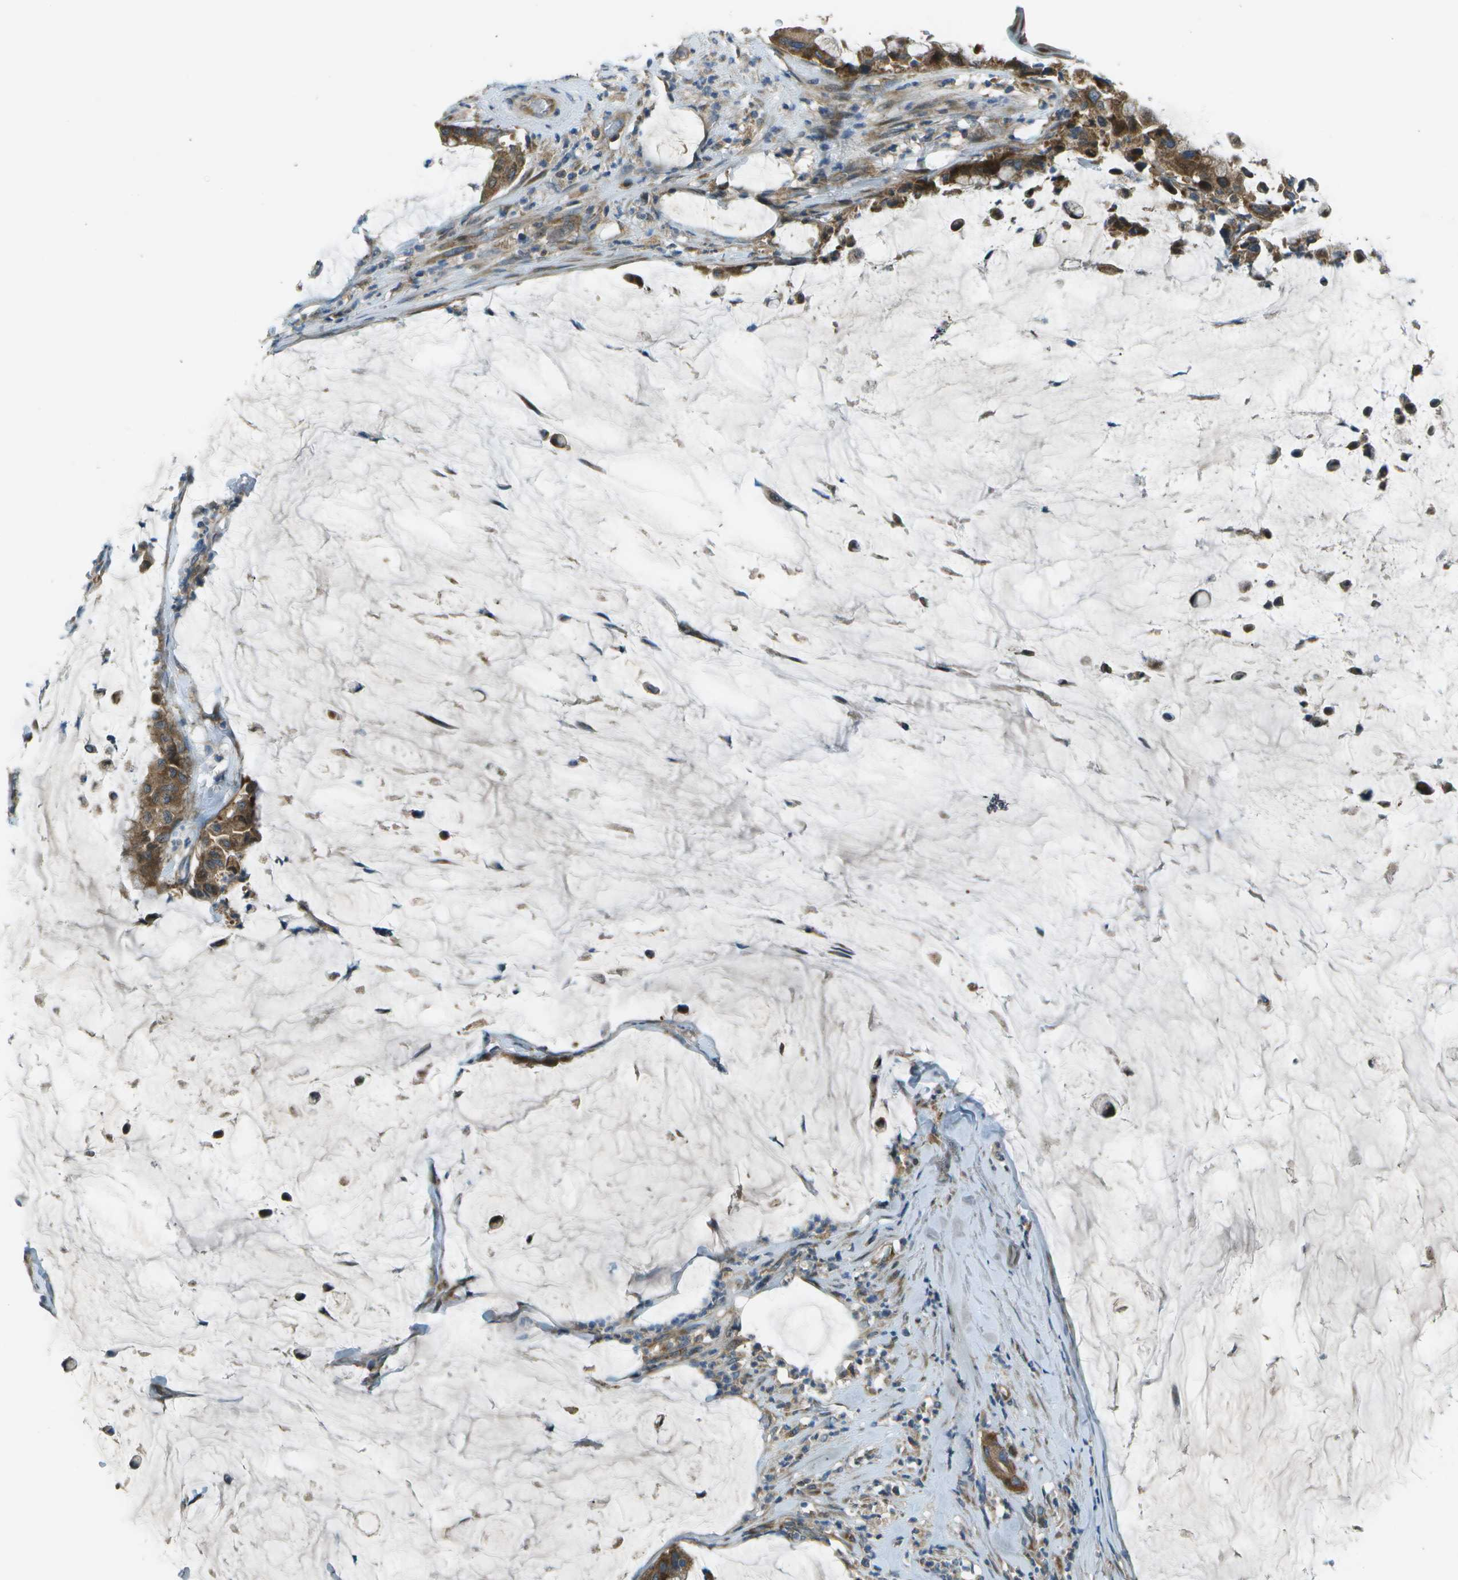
{"staining": {"intensity": "moderate", "quantity": ">75%", "location": "cytoplasmic/membranous"}, "tissue": "pancreatic cancer", "cell_type": "Tumor cells", "image_type": "cancer", "snomed": [{"axis": "morphology", "description": "Adenocarcinoma, NOS"}, {"axis": "topography", "description": "Pancreas"}], "caption": "Pancreatic cancer stained with a protein marker reveals moderate staining in tumor cells.", "gene": "PXYLP1", "patient": {"sex": "male", "age": 41}}